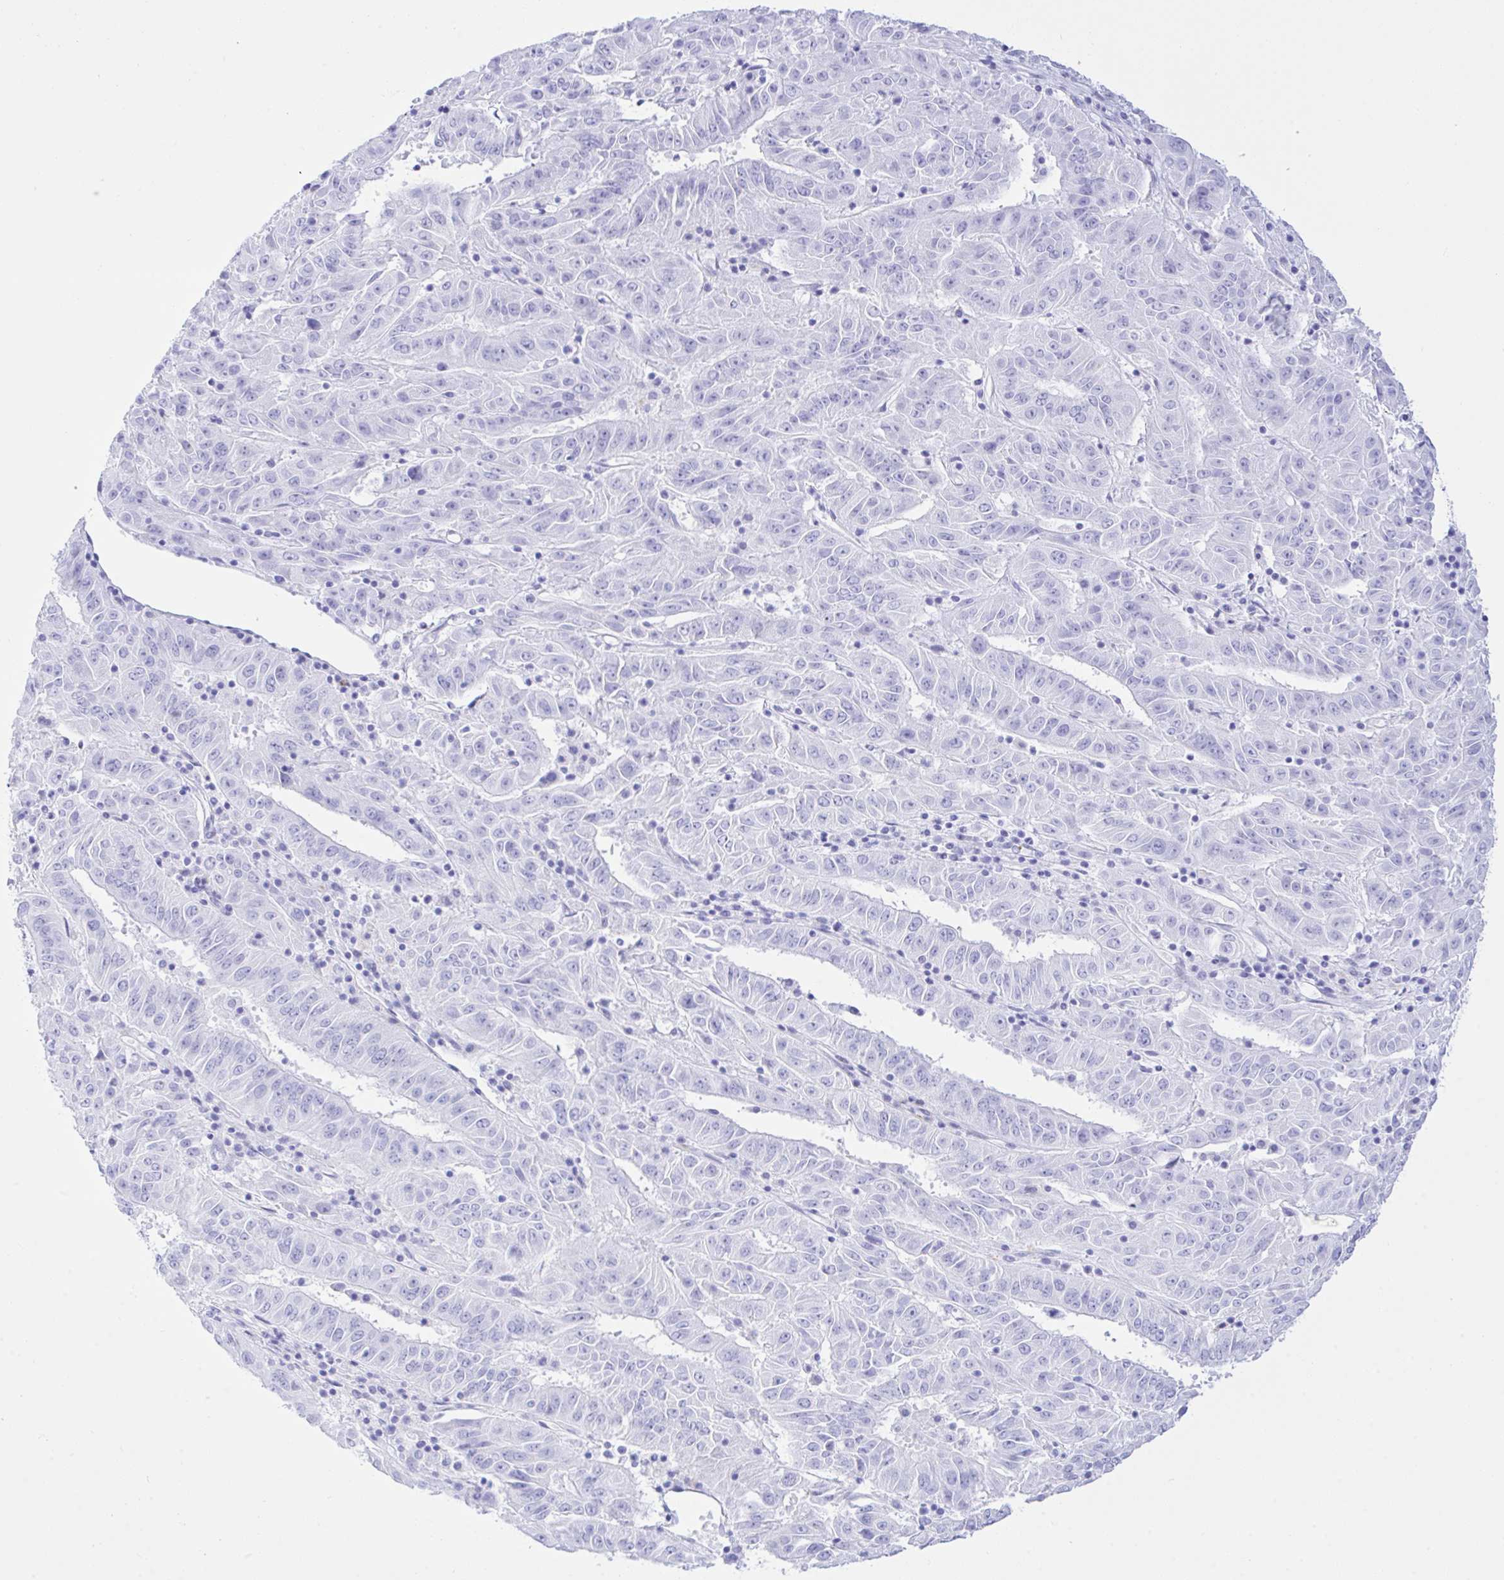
{"staining": {"intensity": "negative", "quantity": "none", "location": "none"}, "tissue": "pancreatic cancer", "cell_type": "Tumor cells", "image_type": "cancer", "snomed": [{"axis": "morphology", "description": "Adenocarcinoma, NOS"}, {"axis": "topography", "description": "Pancreas"}], "caption": "Tumor cells are negative for brown protein staining in adenocarcinoma (pancreatic).", "gene": "SELENOV", "patient": {"sex": "male", "age": 63}}